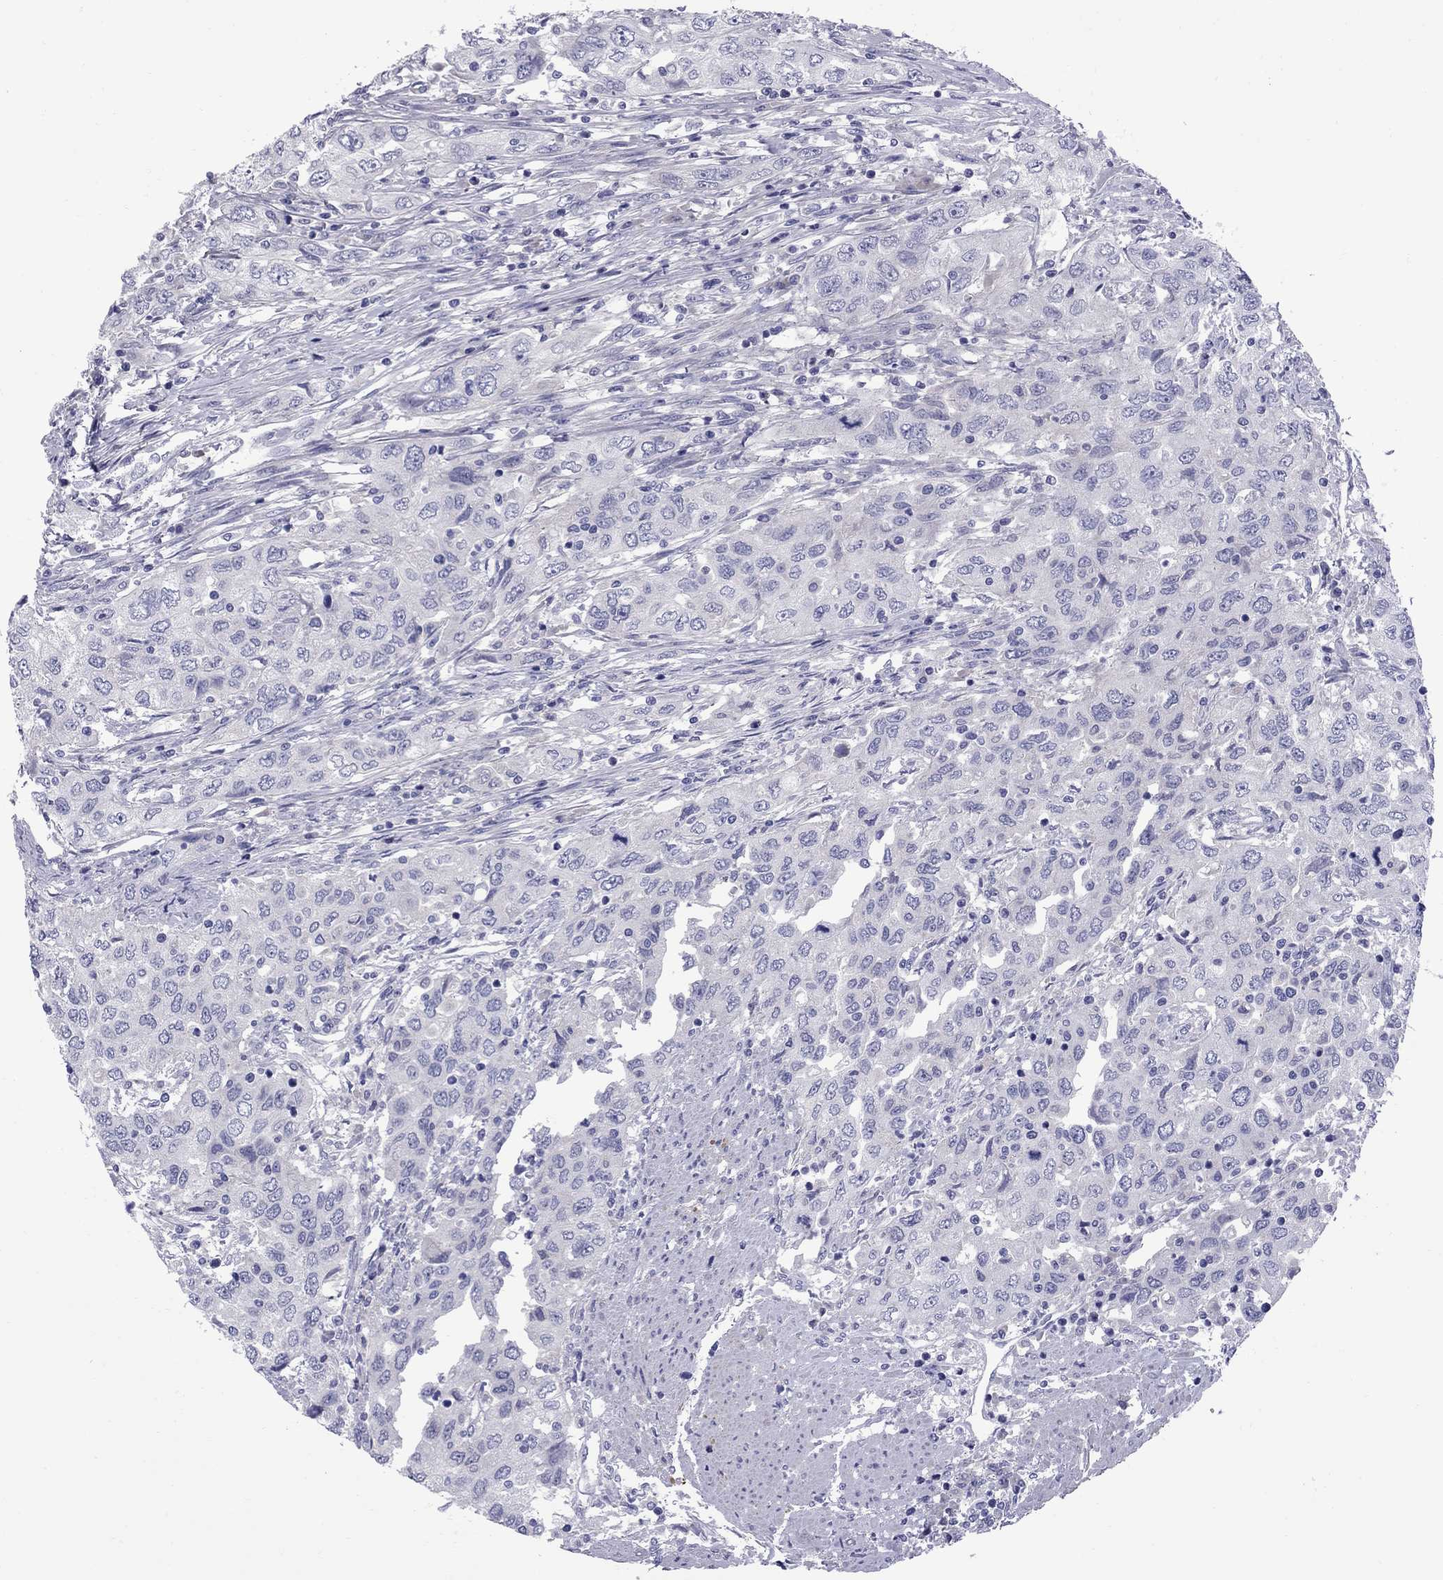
{"staining": {"intensity": "negative", "quantity": "none", "location": "none"}, "tissue": "urothelial cancer", "cell_type": "Tumor cells", "image_type": "cancer", "snomed": [{"axis": "morphology", "description": "Urothelial carcinoma, High grade"}, {"axis": "topography", "description": "Urinary bladder"}], "caption": "IHC of human urothelial cancer reveals no expression in tumor cells.", "gene": "EPPIN", "patient": {"sex": "male", "age": 76}}